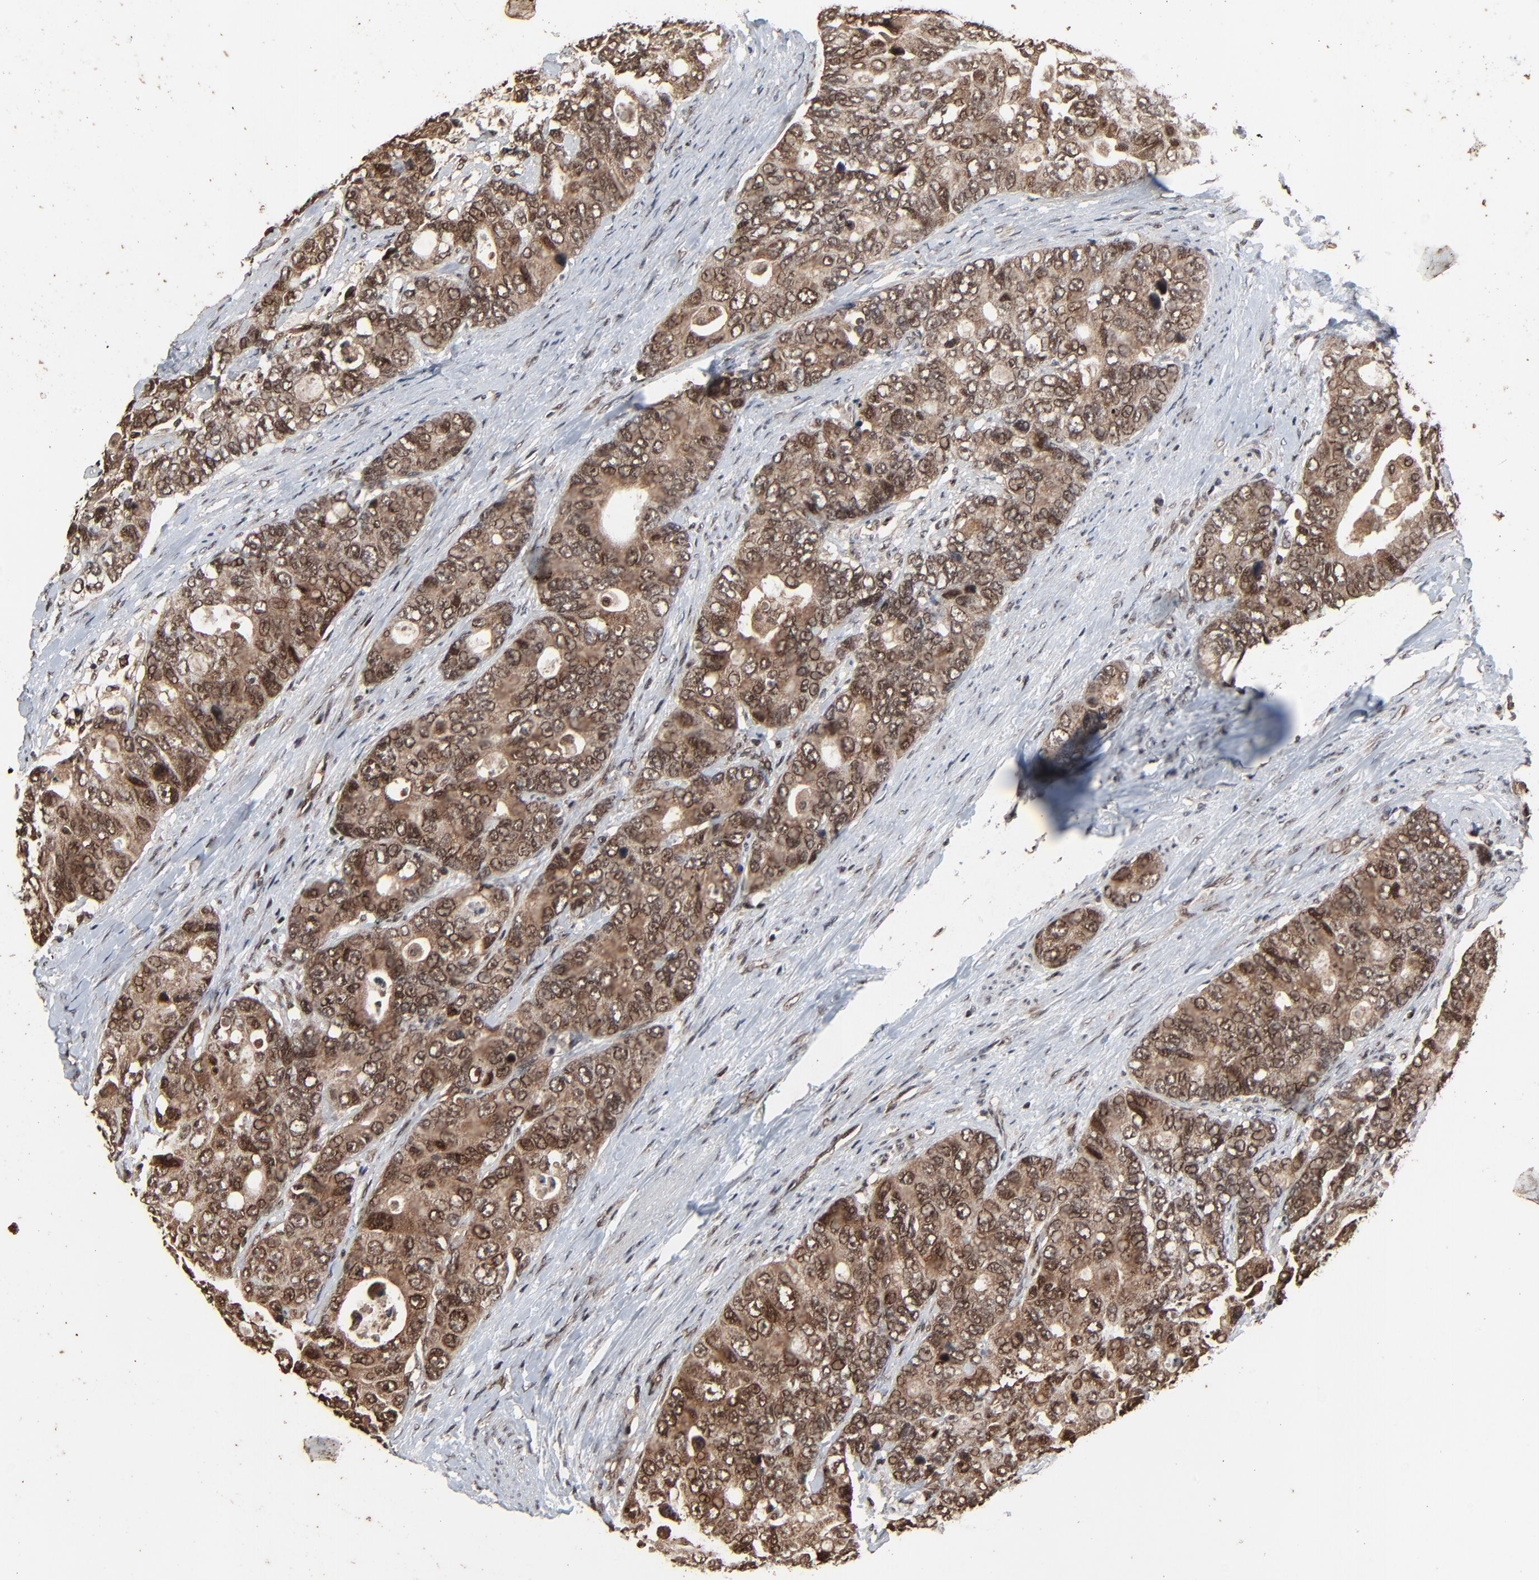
{"staining": {"intensity": "moderate", "quantity": ">75%", "location": "cytoplasmic/membranous,nuclear"}, "tissue": "colorectal cancer", "cell_type": "Tumor cells", "image_type": "cancer", "snomed": [{"axis": "morphology", "description": "Adenocarcinoma, NOS"}, {"axis": "topography", "description": "Rectum"}], "caption": "Immunohistochemical staining of human colorectal cancer (adenocarcinoma) demonstrates medium levels of moderate cytoplasmic/membranous and nuclear protein staining in about >75% of tumor cells. (DAB (3,3'-diaminobenzidine) = brown stain, brightfield microscopy at high magnification).", "gene": "RHOJ", "patient": {"sex": "female", "age": 67}}